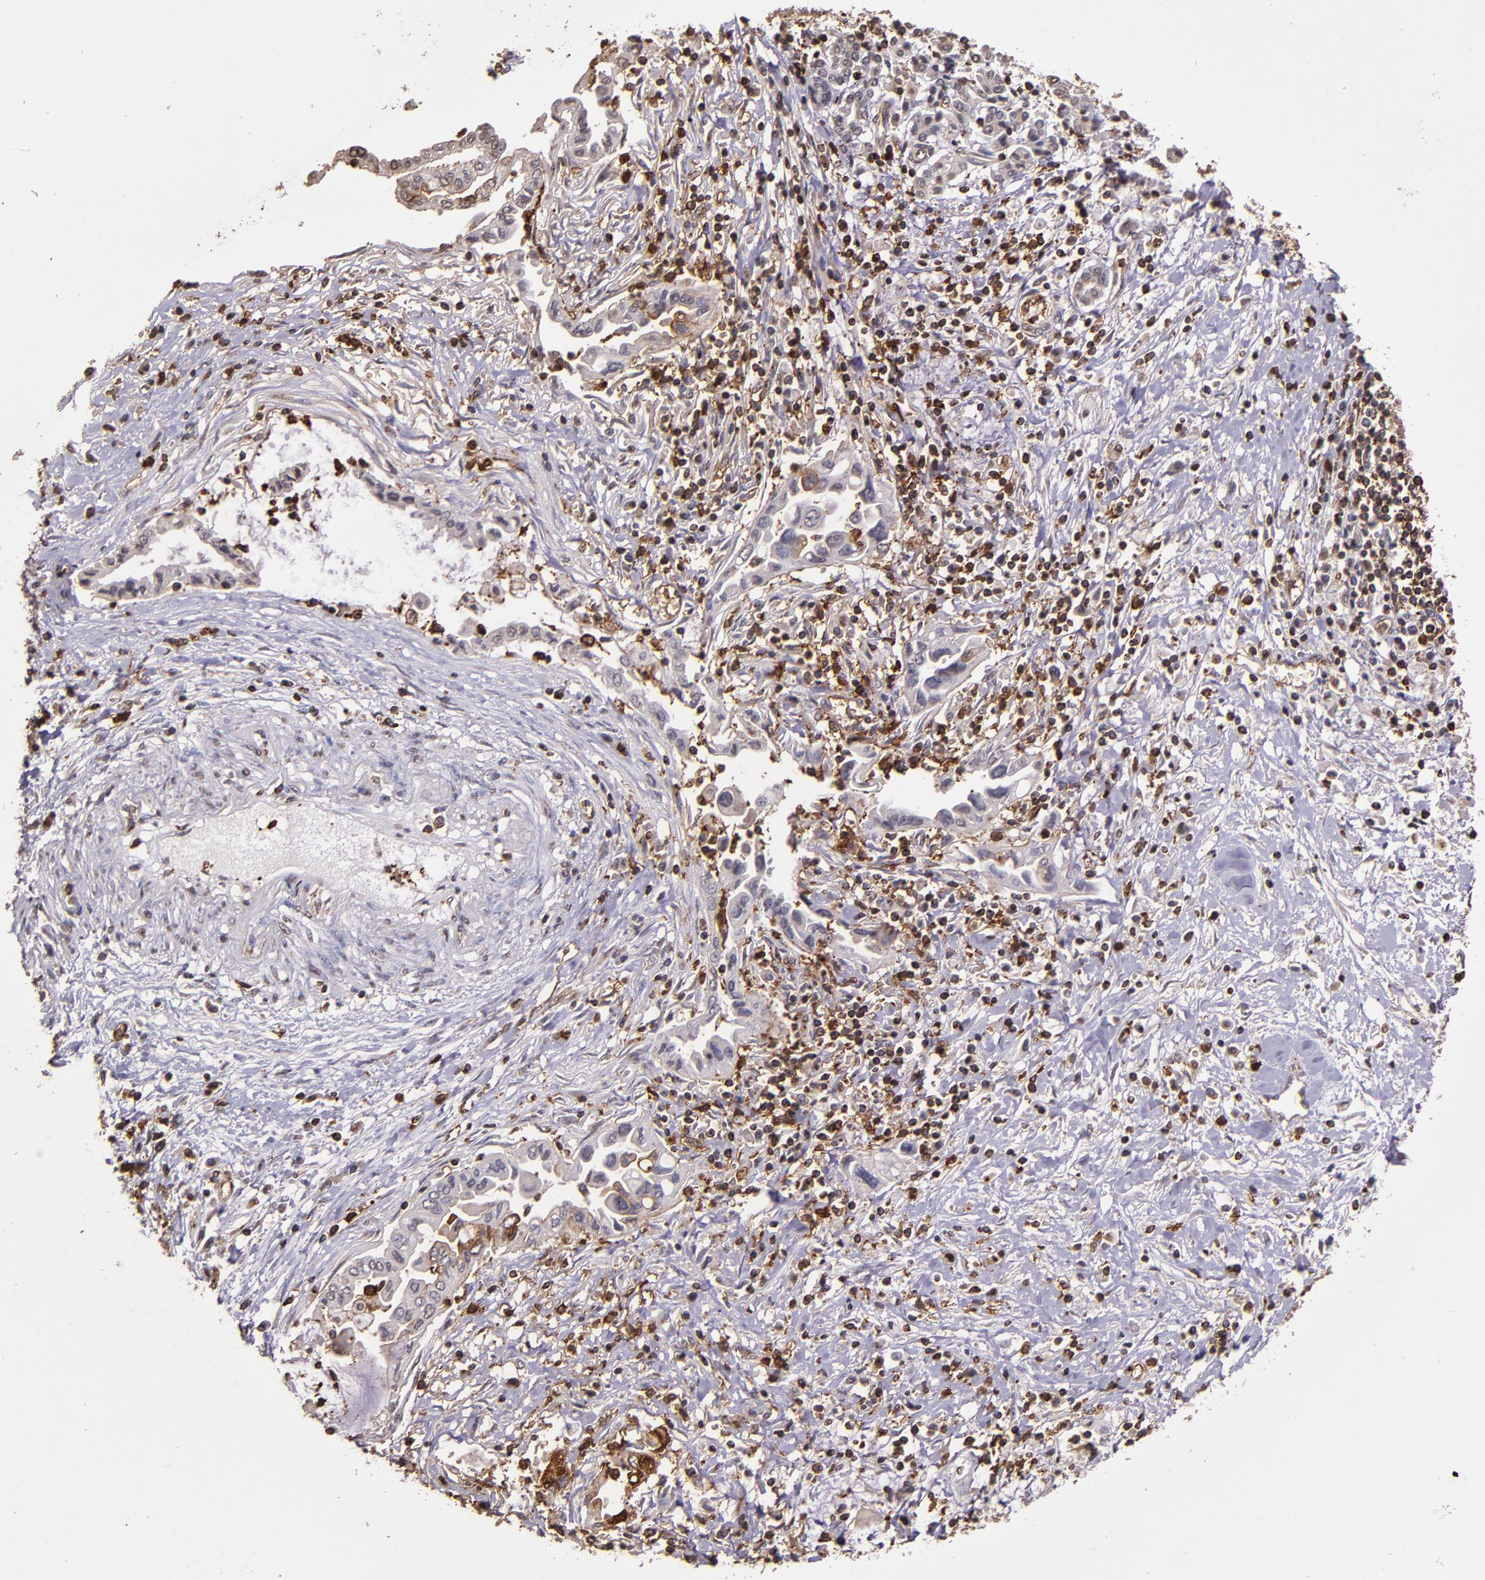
{"staining": {"intensity": "moderate", "quantity": "<25%", "location": "cytoplasmic/membranous"}, "tissue": "pancreatic cancer", "cell_type": "Tumor cells", "image_type": "cancer", "snomed": [{"axis": "morphology", "description": "Adenocarcinoma, NOS"}, {"axis": "topography", "description": "Pancreas"}], "caption": "Immunohistochemical staining of human adenocarcinoma (pancreatic) displays low levels of moderate cytoplasmic/membranous expression in approximately <25% of tumor cells.", "gene": "SLC2A3", "patient": {"sex": "female", "age": 57}}